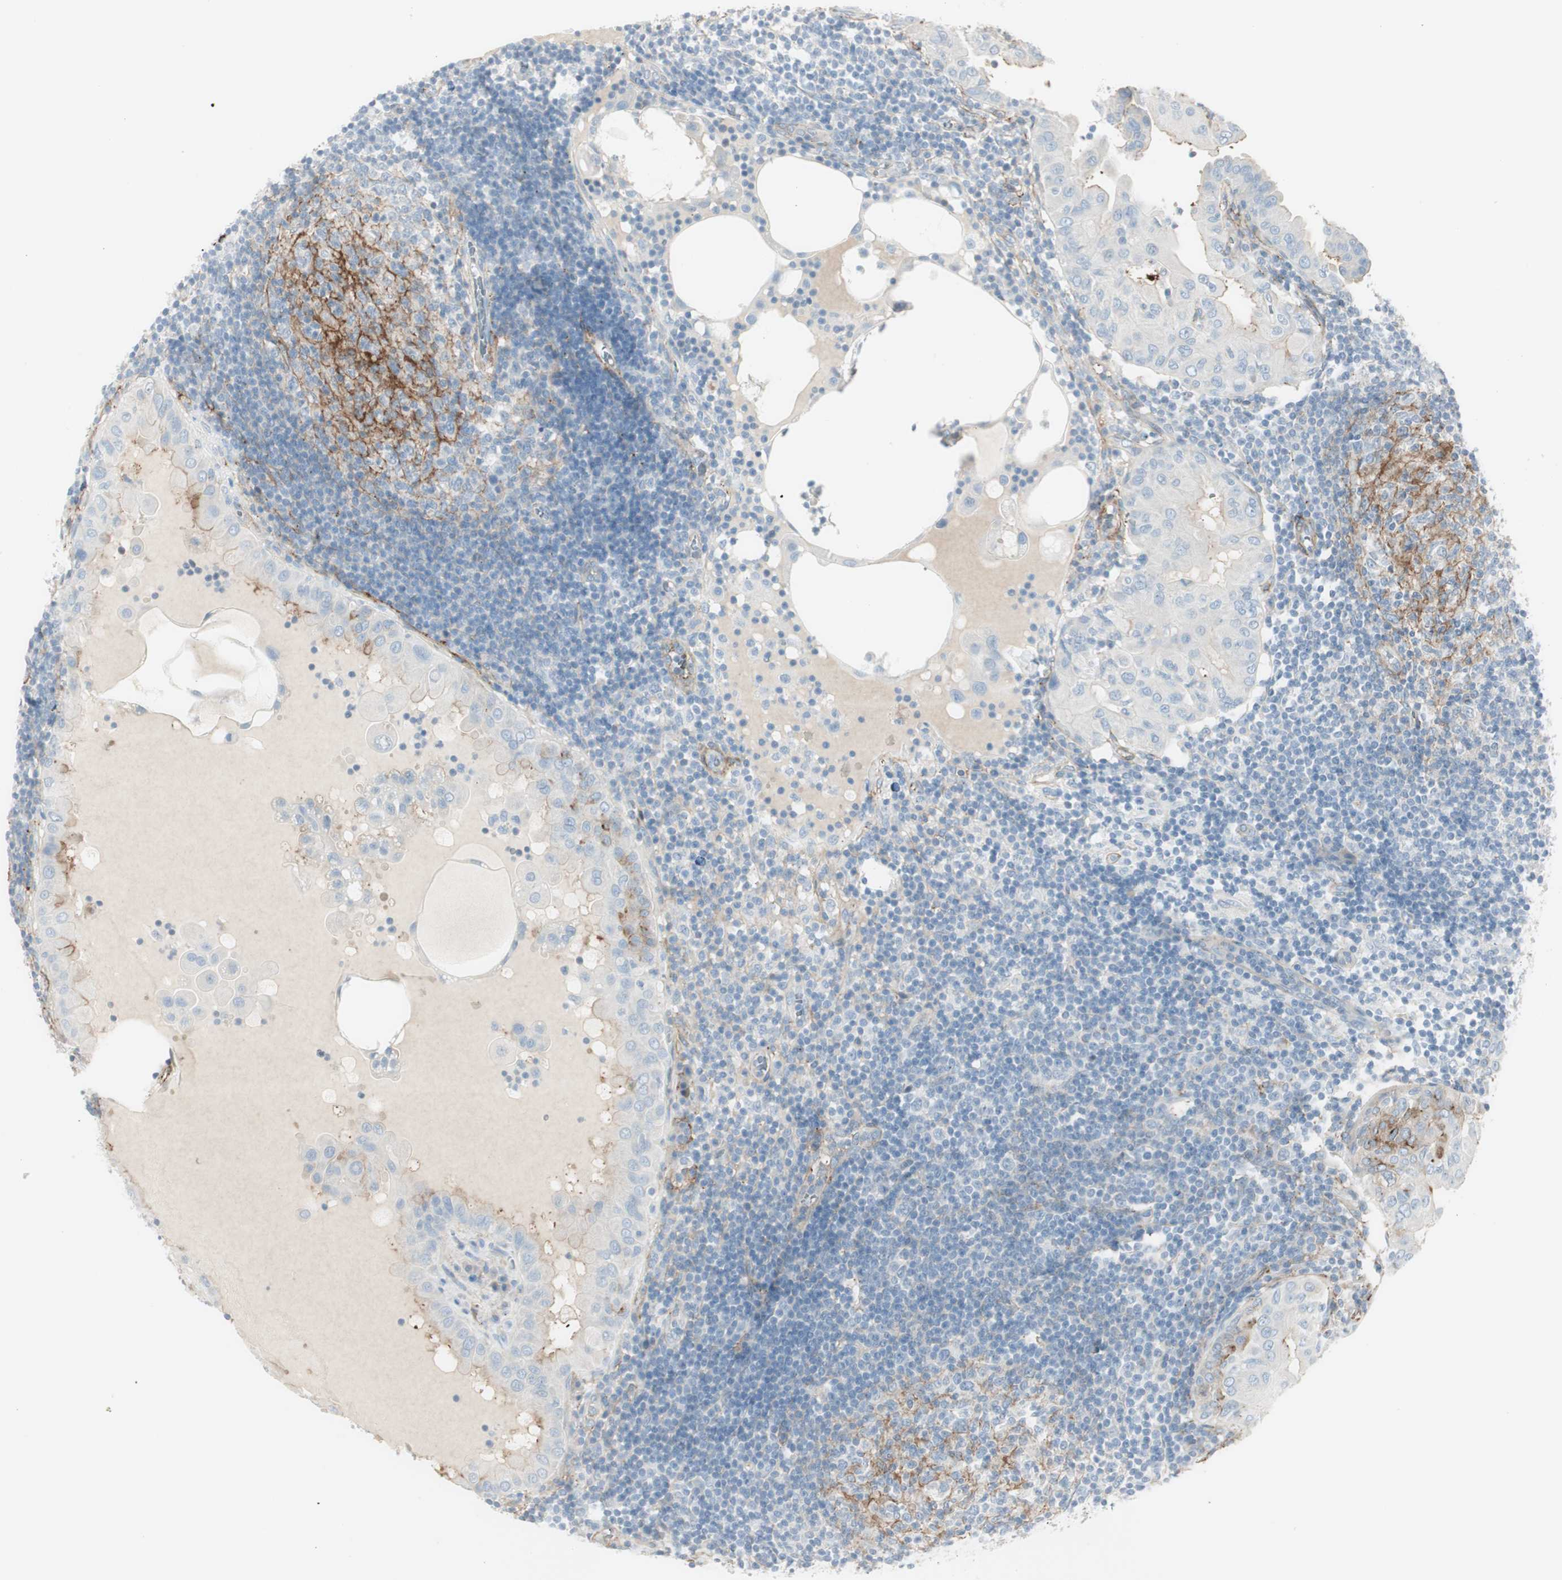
{"staining": {"intensity": "moderate", "quantity": "<25%", "location": "cytoplasmic/membranous"}, "tissue": "thyroid cancer", "cell_type": "Tumor cells", "image_type": "cancer", "snomed": [{"axis": "morphology", "description": "Papillary adenocarcinoma, NOS"}, {"axis": "topography", "description": "Thyroid gland"}], "caption": "Protein staining of thyroid cancer (papillary adenocarcinoma) tissue reveals moderate cytoplasmic/membranous staining in about <25% of tumor cells. (DAB IHC with brightfield microscopy, high magnification).", "gene": "CACNA2D1", "patient": {"sex": "male", "age": 33}}